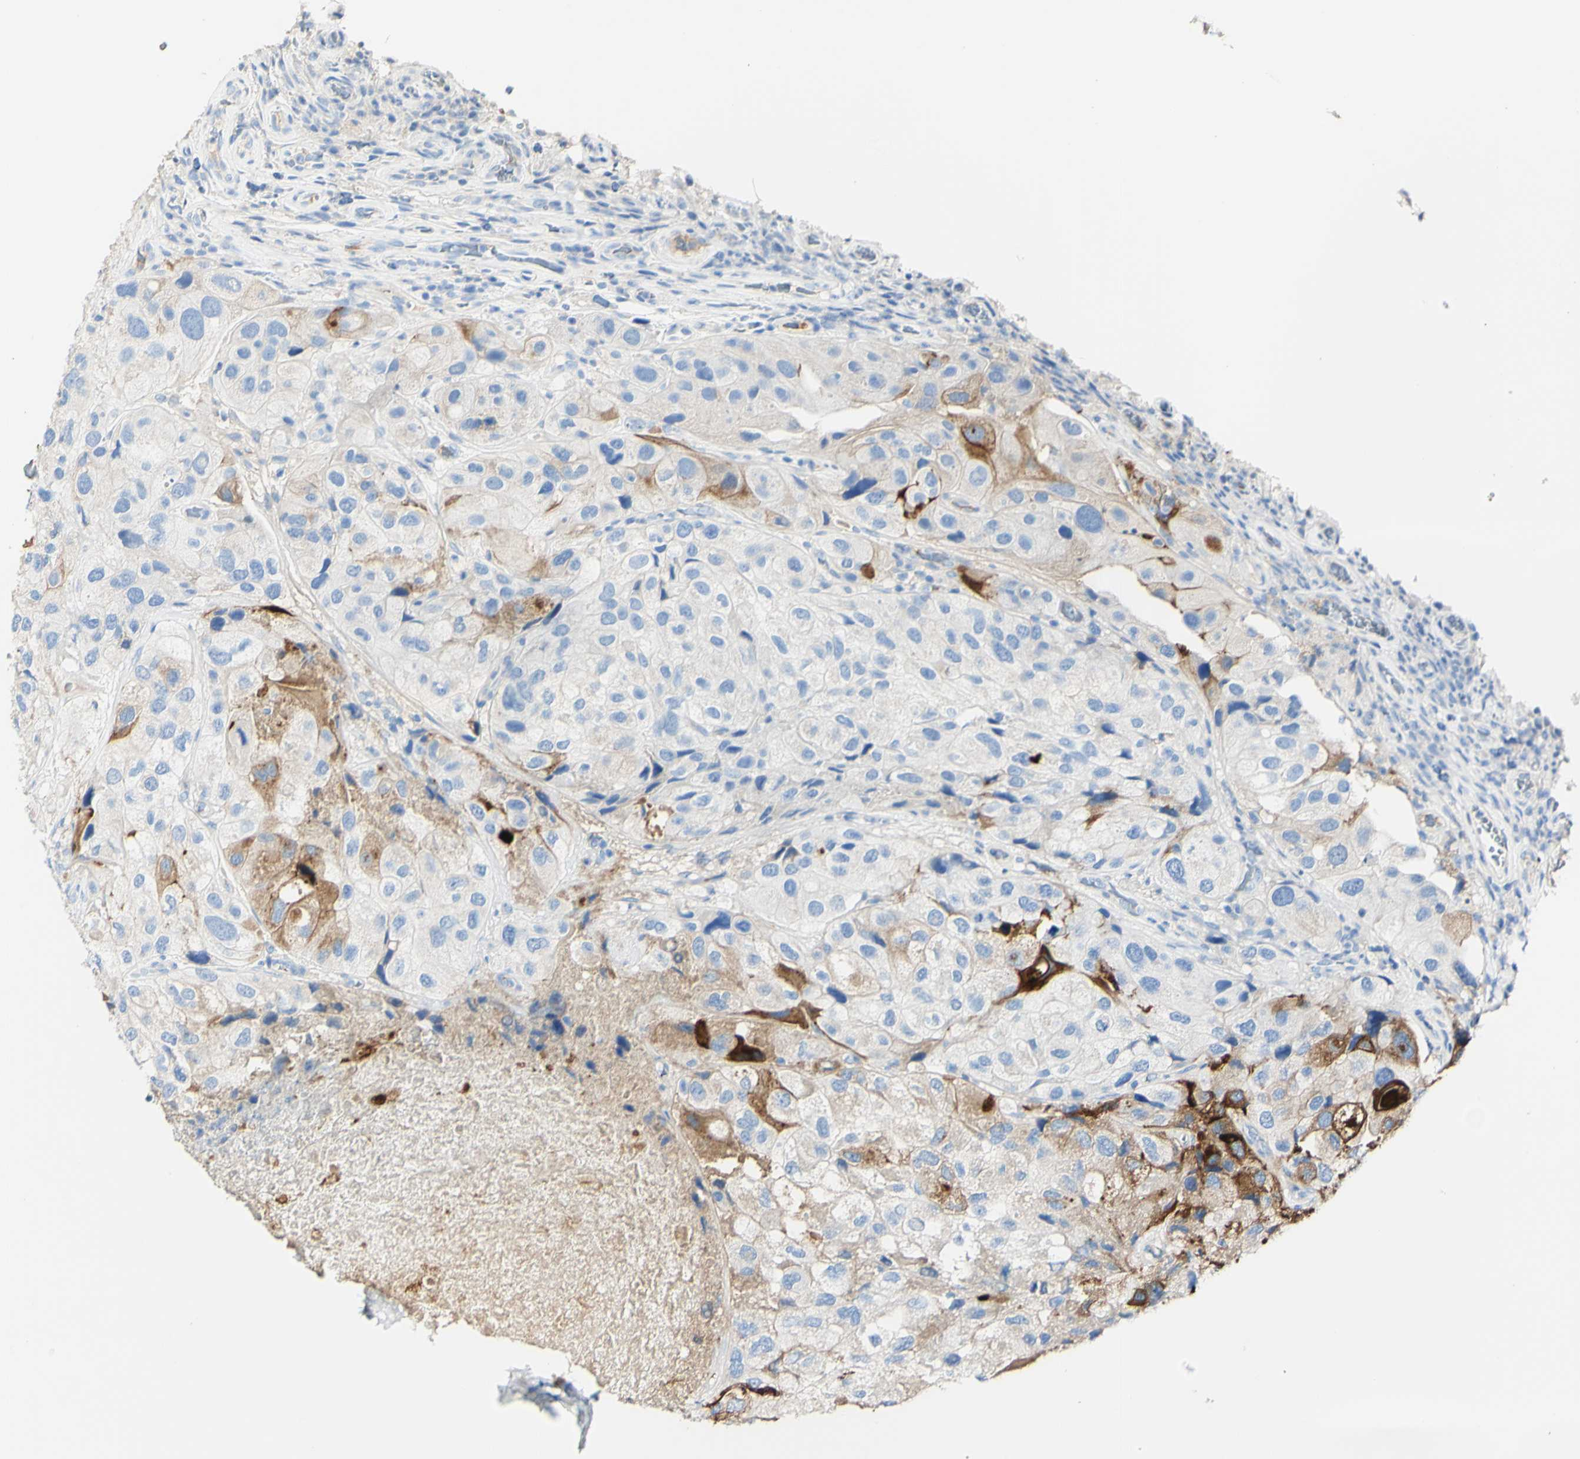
{"staining": {"intensity": "moderate", "quantity": "<25%", "location": "cytoplasmic/membranous"}, "tissue": "urothelial cancer", "cell_type": "Tumor cells", "image_type": "cancer", "snomed": [{"axis": "morphology", "description": "Urothelial carcinoma, High grade"}, {"axis": "topography", "description": "Urinary bladder"}], "caption": "Immunohistochemical staining of urothelial cancer shows low levels of moderate cytoplasmic/membranous expression in about <25% of tumor cells.", "gene": "PIGR", "patient": {"sex": "female", "age": 64}}